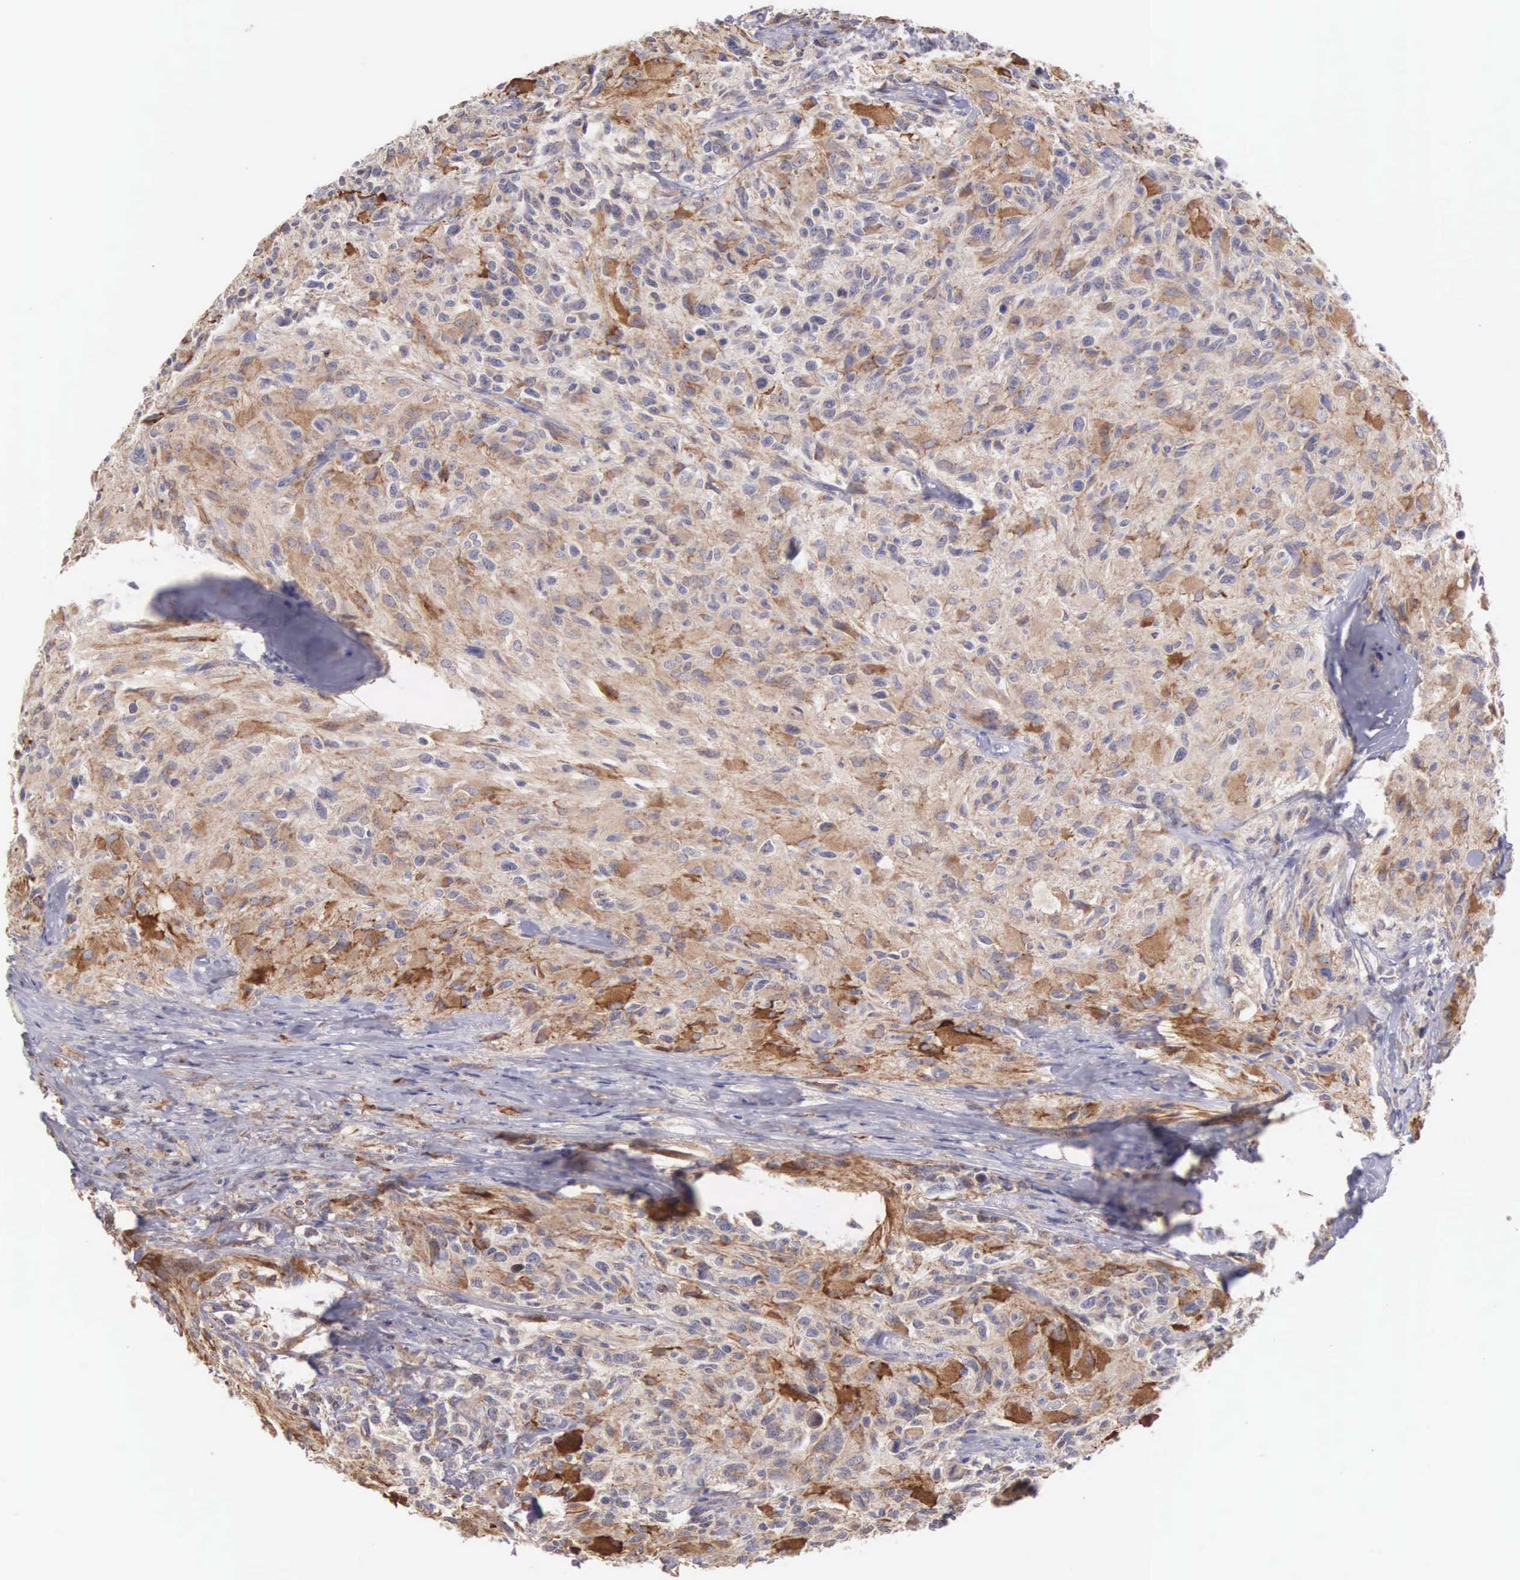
{"staining": {"intensity": "moderate", "quantity": "25%-75%", "location": "cytoplasmic/membranous"}, "tissue": "glioma", "cell_type": "Tumor cells", "image_type": "cancer", "snomed": [{"axis": "morphology", "description": "Glioma, malignant, High grade"}, {"axis": "topography", "description": "Brain"}], "caption": "Immunohistochemical staining of glioma reveals medium levels of moderate cytoplasmic/membranous protein staining in about 25%-75% of tumor cells.", "gene": "PIR", "patient": {"sex": "male", "age": 69}}